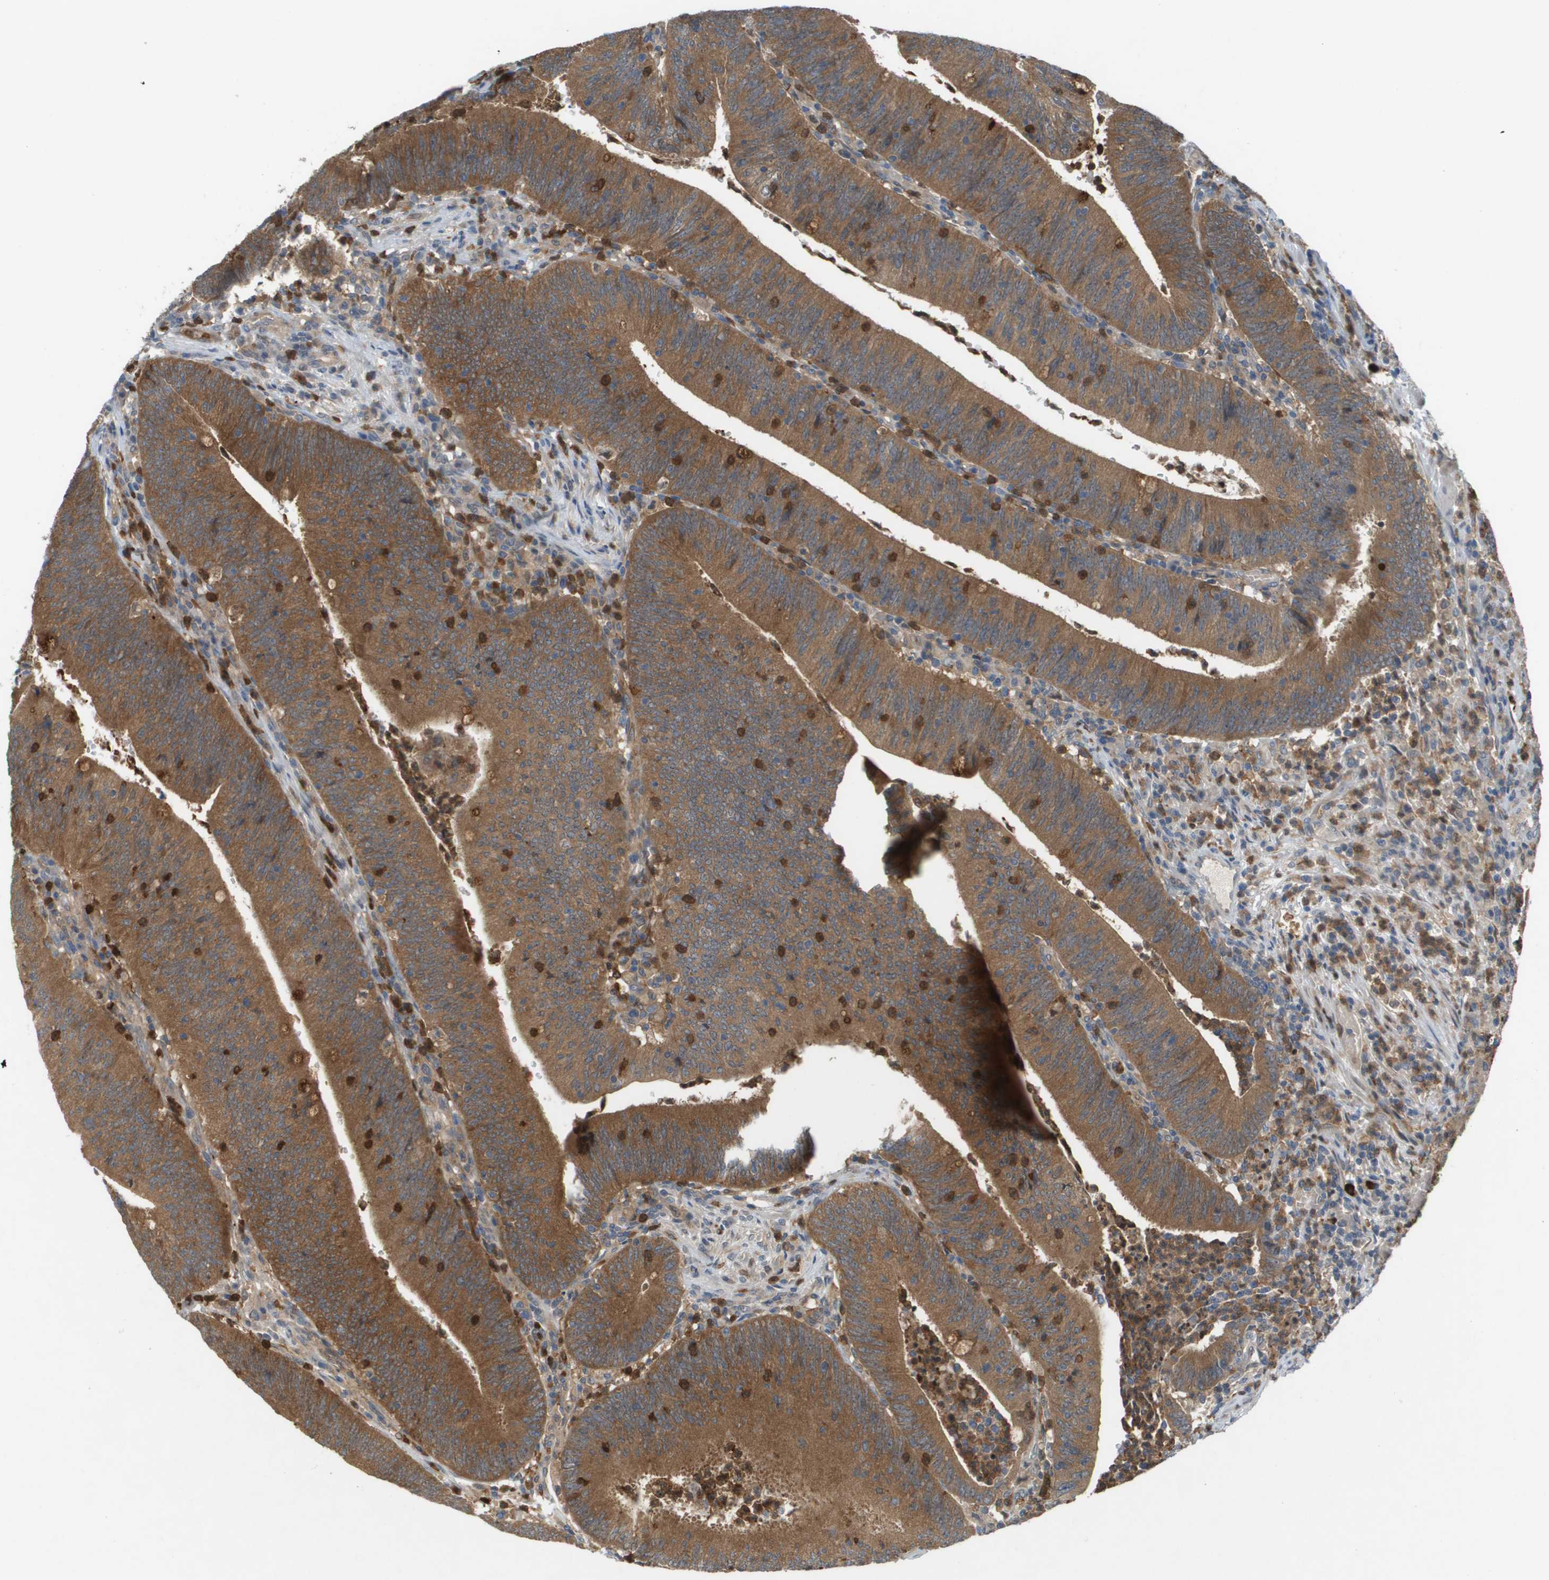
{"staining": {"intensity": "moderate", "quantity": ">75%", "location": "cytoplasmic/membranous"}, "tissue": "colorectal cancer", "cell_type": "Tumor cells", "image_type": "cancer", "snomed": [{"axis": "morphology", "description": "Normal tissue, NOS"}, {"axis": "morphology", "description": "Adenocarcinoma, NOS"}, {"axis": "topography", "description": "Rectum"}], "caption": "This is an image of immunohistochemistry staining of colorectal adenocarcinoma, which shows moderate expression in the cytoplasmic/membranous of tumor cells.", "gene": "PALD1", "patient": {"sex": "female", "age": 66}}